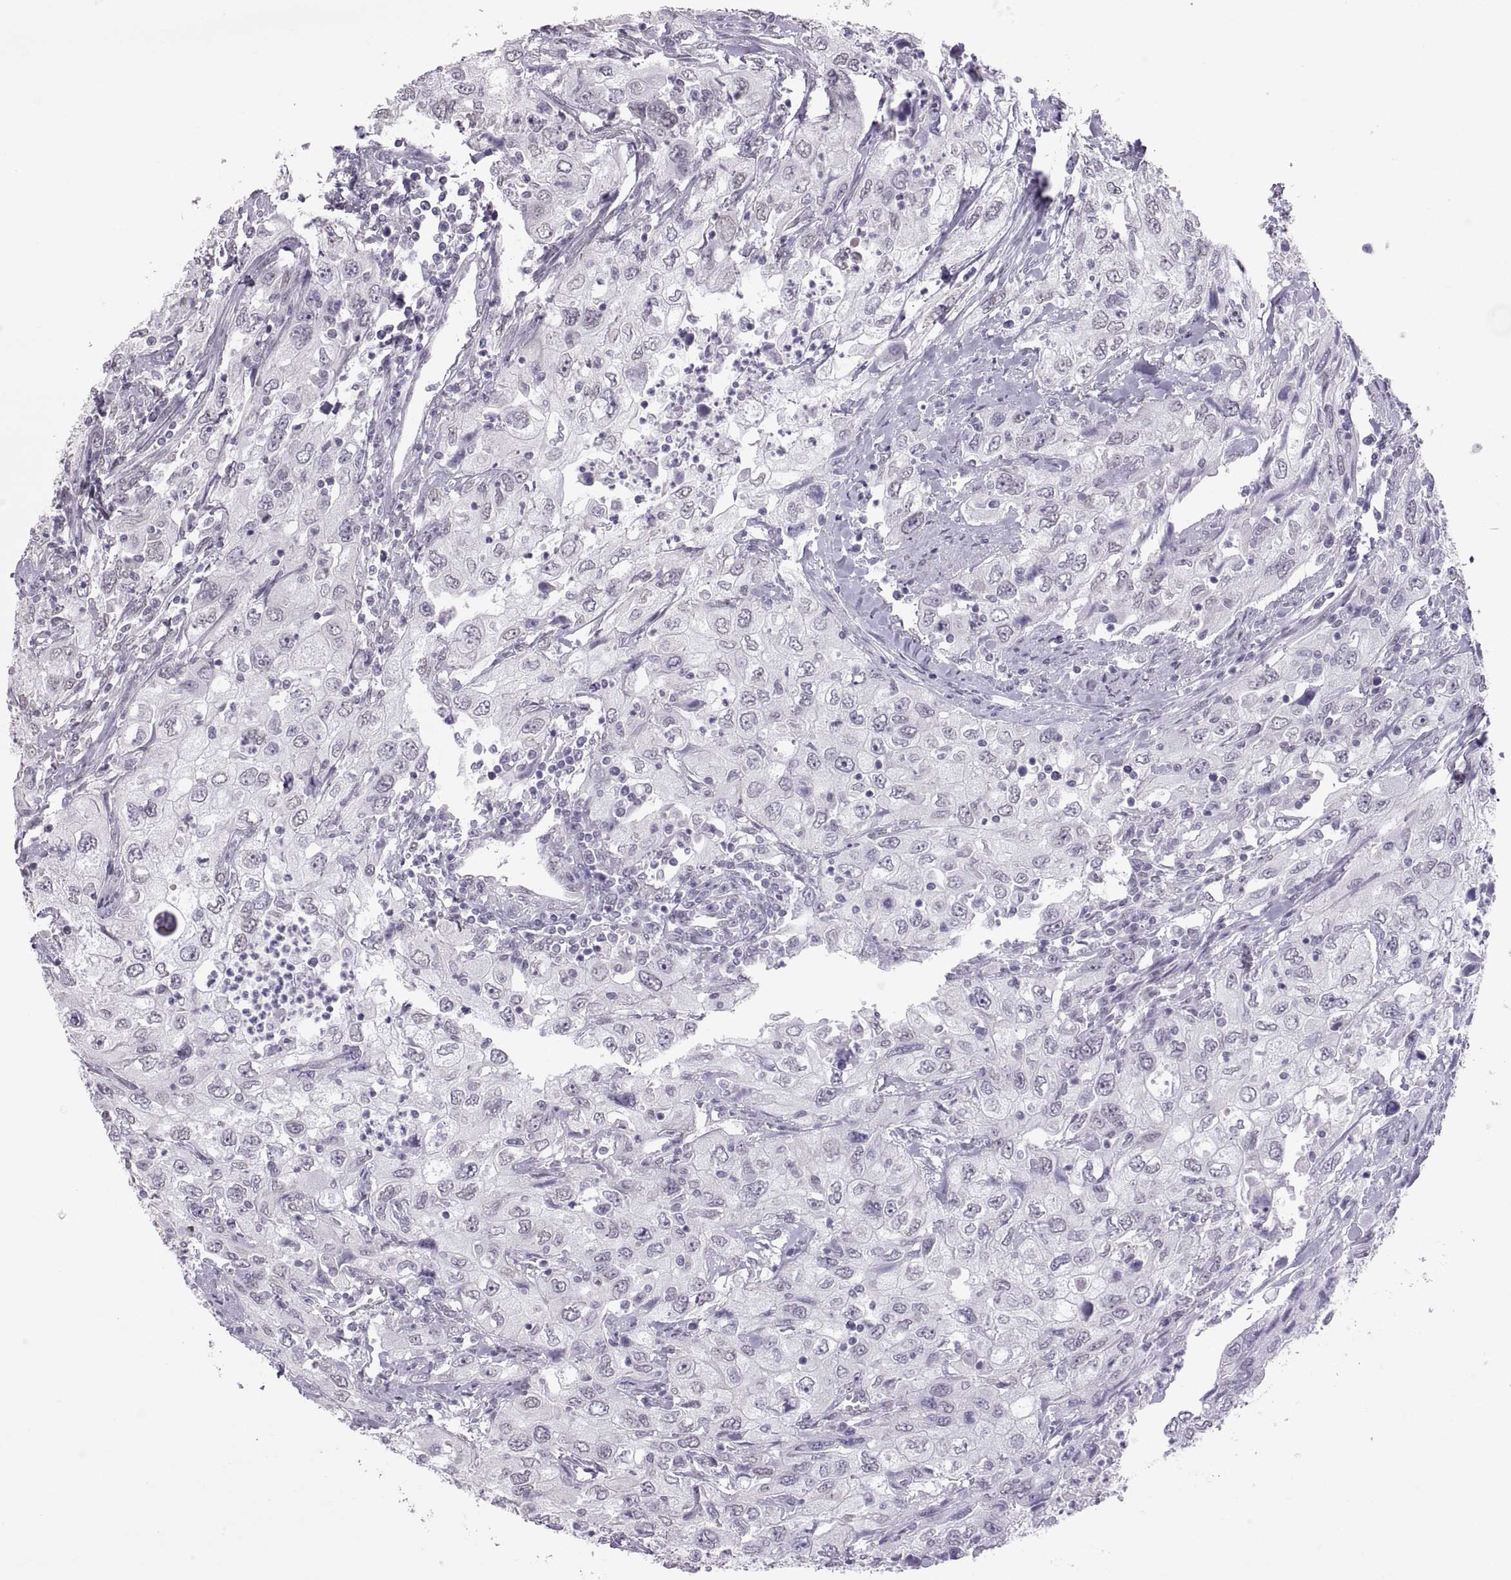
{"staining": {"intensity": "negative", "quantity": "none", "location": "none"}, "tissue": "urothelial cancer", "cell_type": "Tumor cells", "image_type": "cancer", "snomed": [{"axis": "morphology", "description": "Urothelial carcinoma, High grade"}, {"axis": "topography", "description": "Urinary bladder"}], "caption": "This is an IHC image of urothelial cancer. There is no staining in tumor cells.", "gene": "KRT77", "patient": {"sex": "male", "age": 76}}